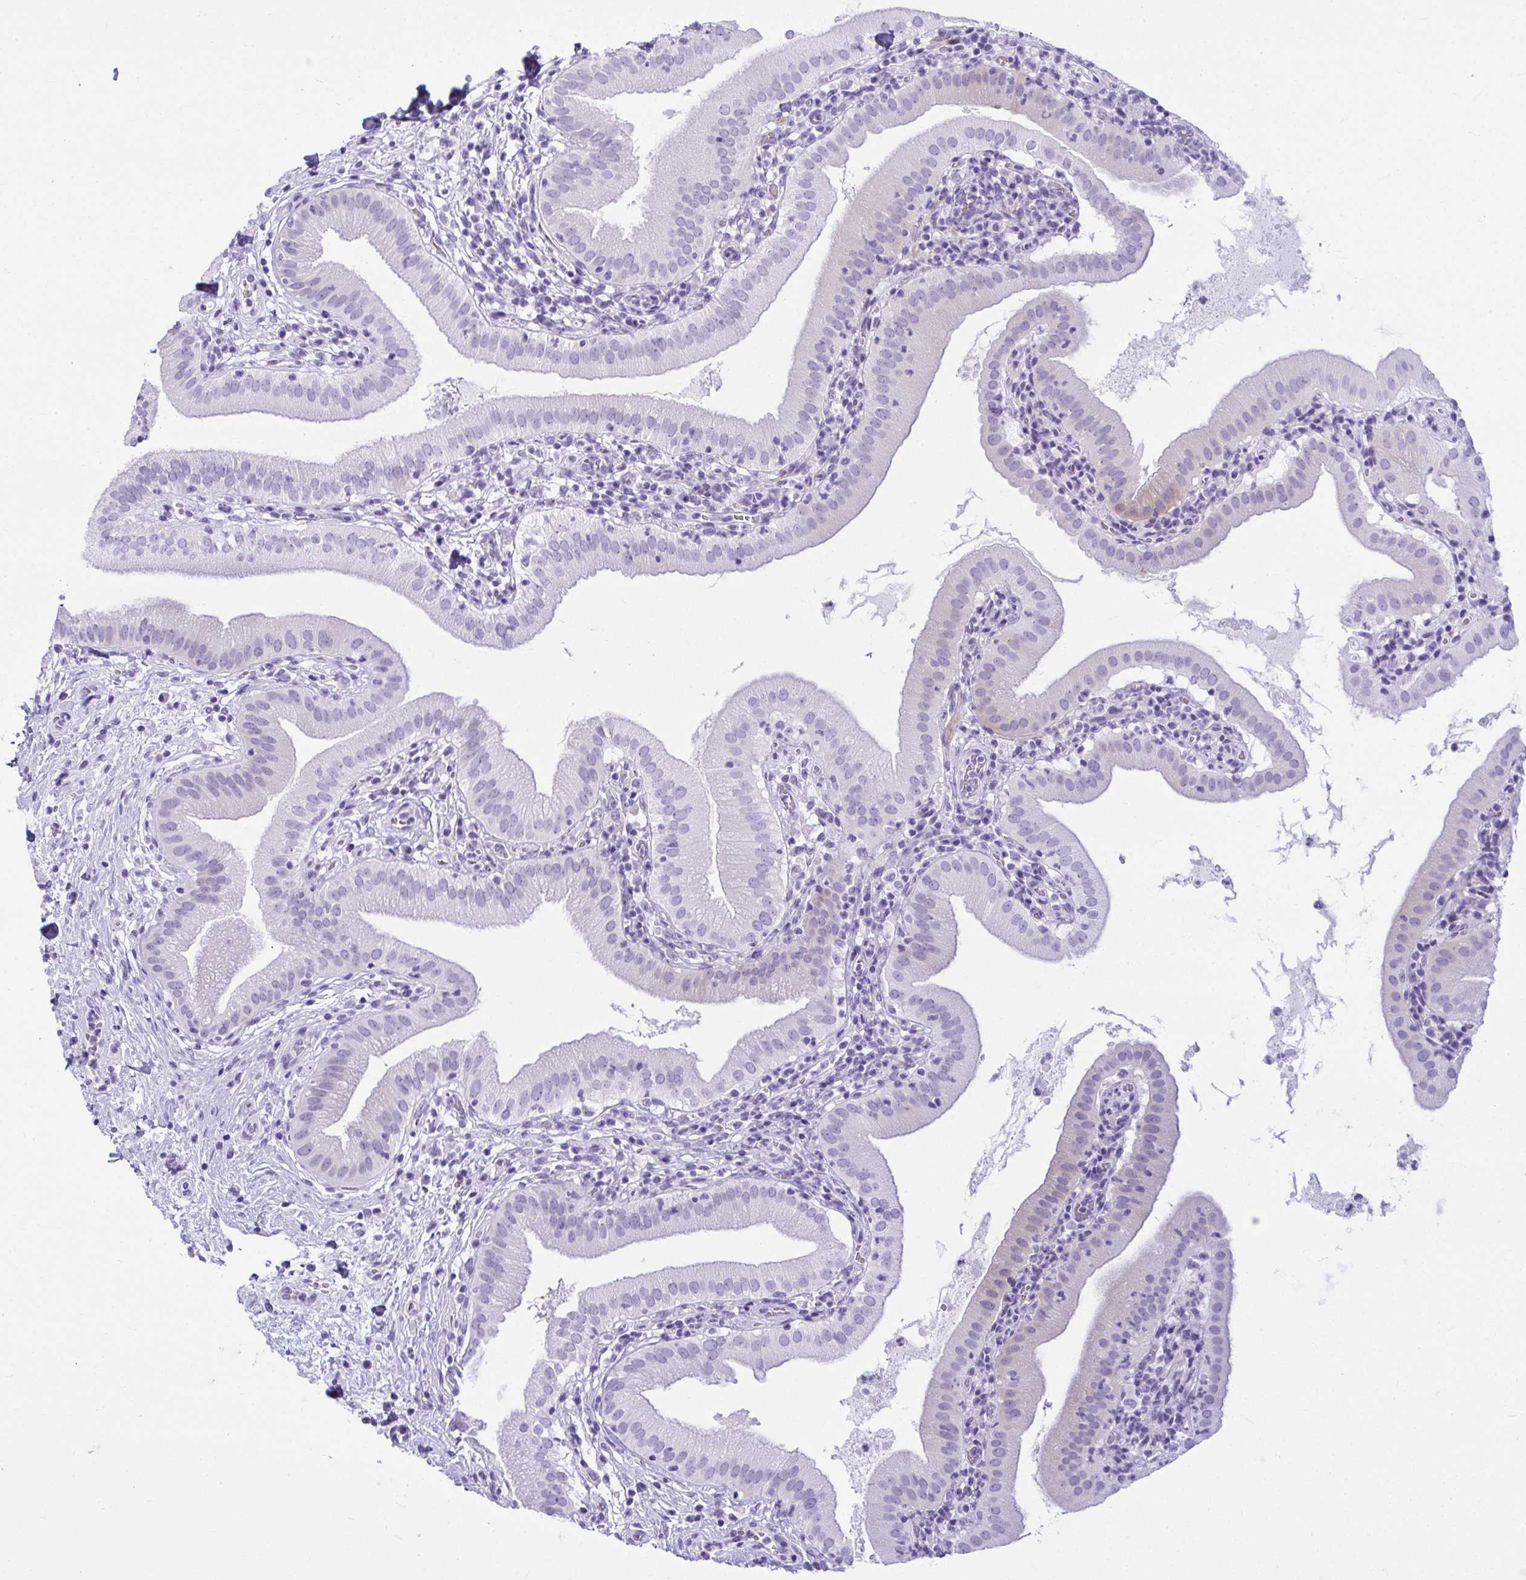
{"staining": {"intensity": "negative", "quantity": "none", "location": "none"}, "tissue": "gallbladder", "cell_type": "Glandular cells", "image_type": "normal", "snomed": [{"axis": "morphology", "description": "Normal tissue, NOS"}, {"axis": "topography", "description": "Gallbladder"}], "caption": "The immunohistochemistry (IHC) micrograph has no significant staining in glandular cells of gallbladder. (DAB (3,3'-diaminobenzidine) IHC visualized using brightfield microscopy, high magnification).", "gene": "CLGN", "patient": {"sex": "female", "age": 65}}